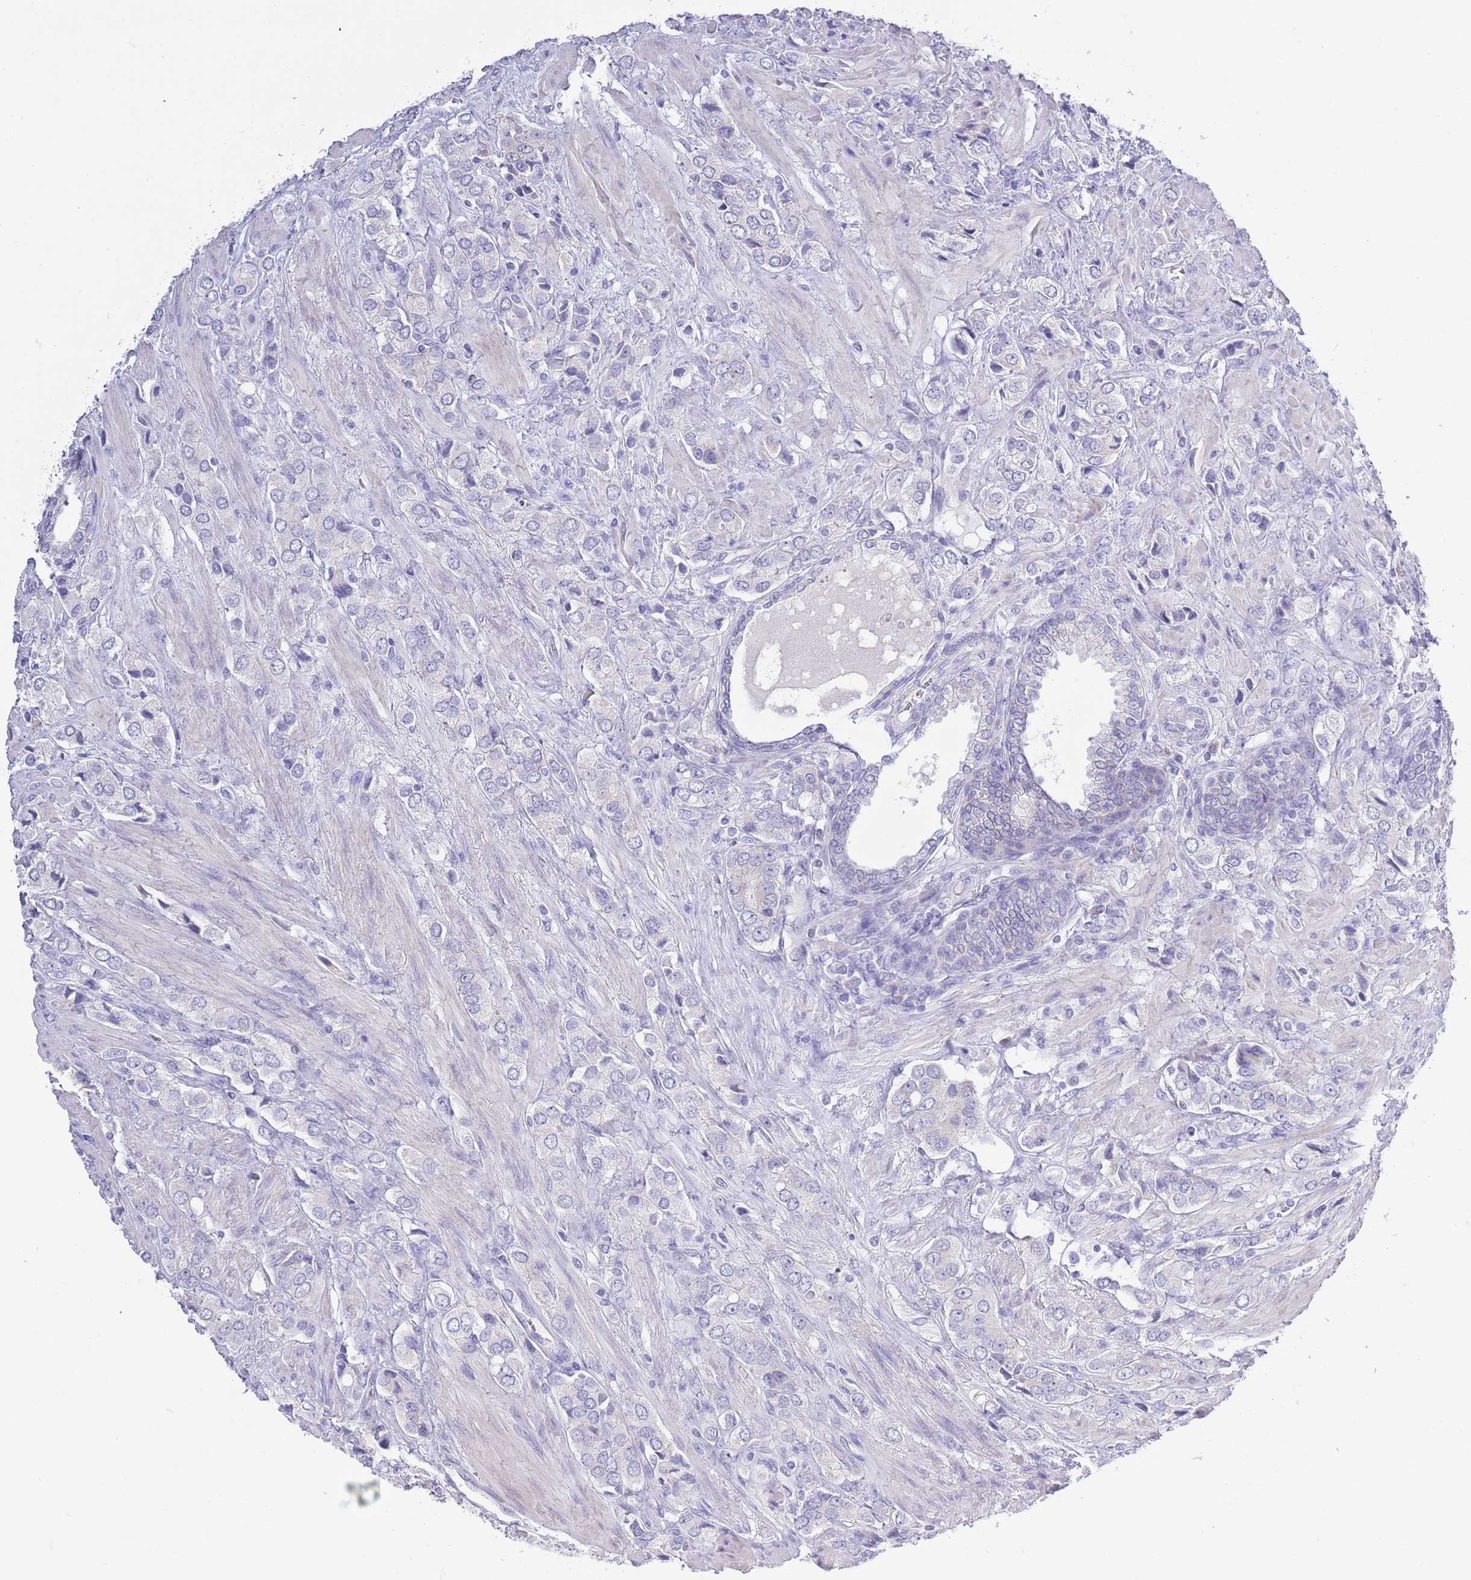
{"staining": {"intensity": "negative", "quantity": "none", "location": "none"}, "tissue": "prostate cancer", "cell_type": "Tumor cells", "image_type": "cancer", "snomed": [{"axis": "morphology", "description": "Adenocarcinoma, High grade"}, {"axis": "topography", "description": "Prostate and seminal vesicle, NOS"}], "caption": "This is a image of immunohistochemistry (IHC) staining of prostate high-grade adenocarcinoma, which shows no expression in tumor cells. Brightfield microscopy of immunohistochemistry stained with DAB (brown) and hematoxylin (blue), captured at high magnification.", "gene": "ACR", "patient": {"sex": "male", "age": 64}}